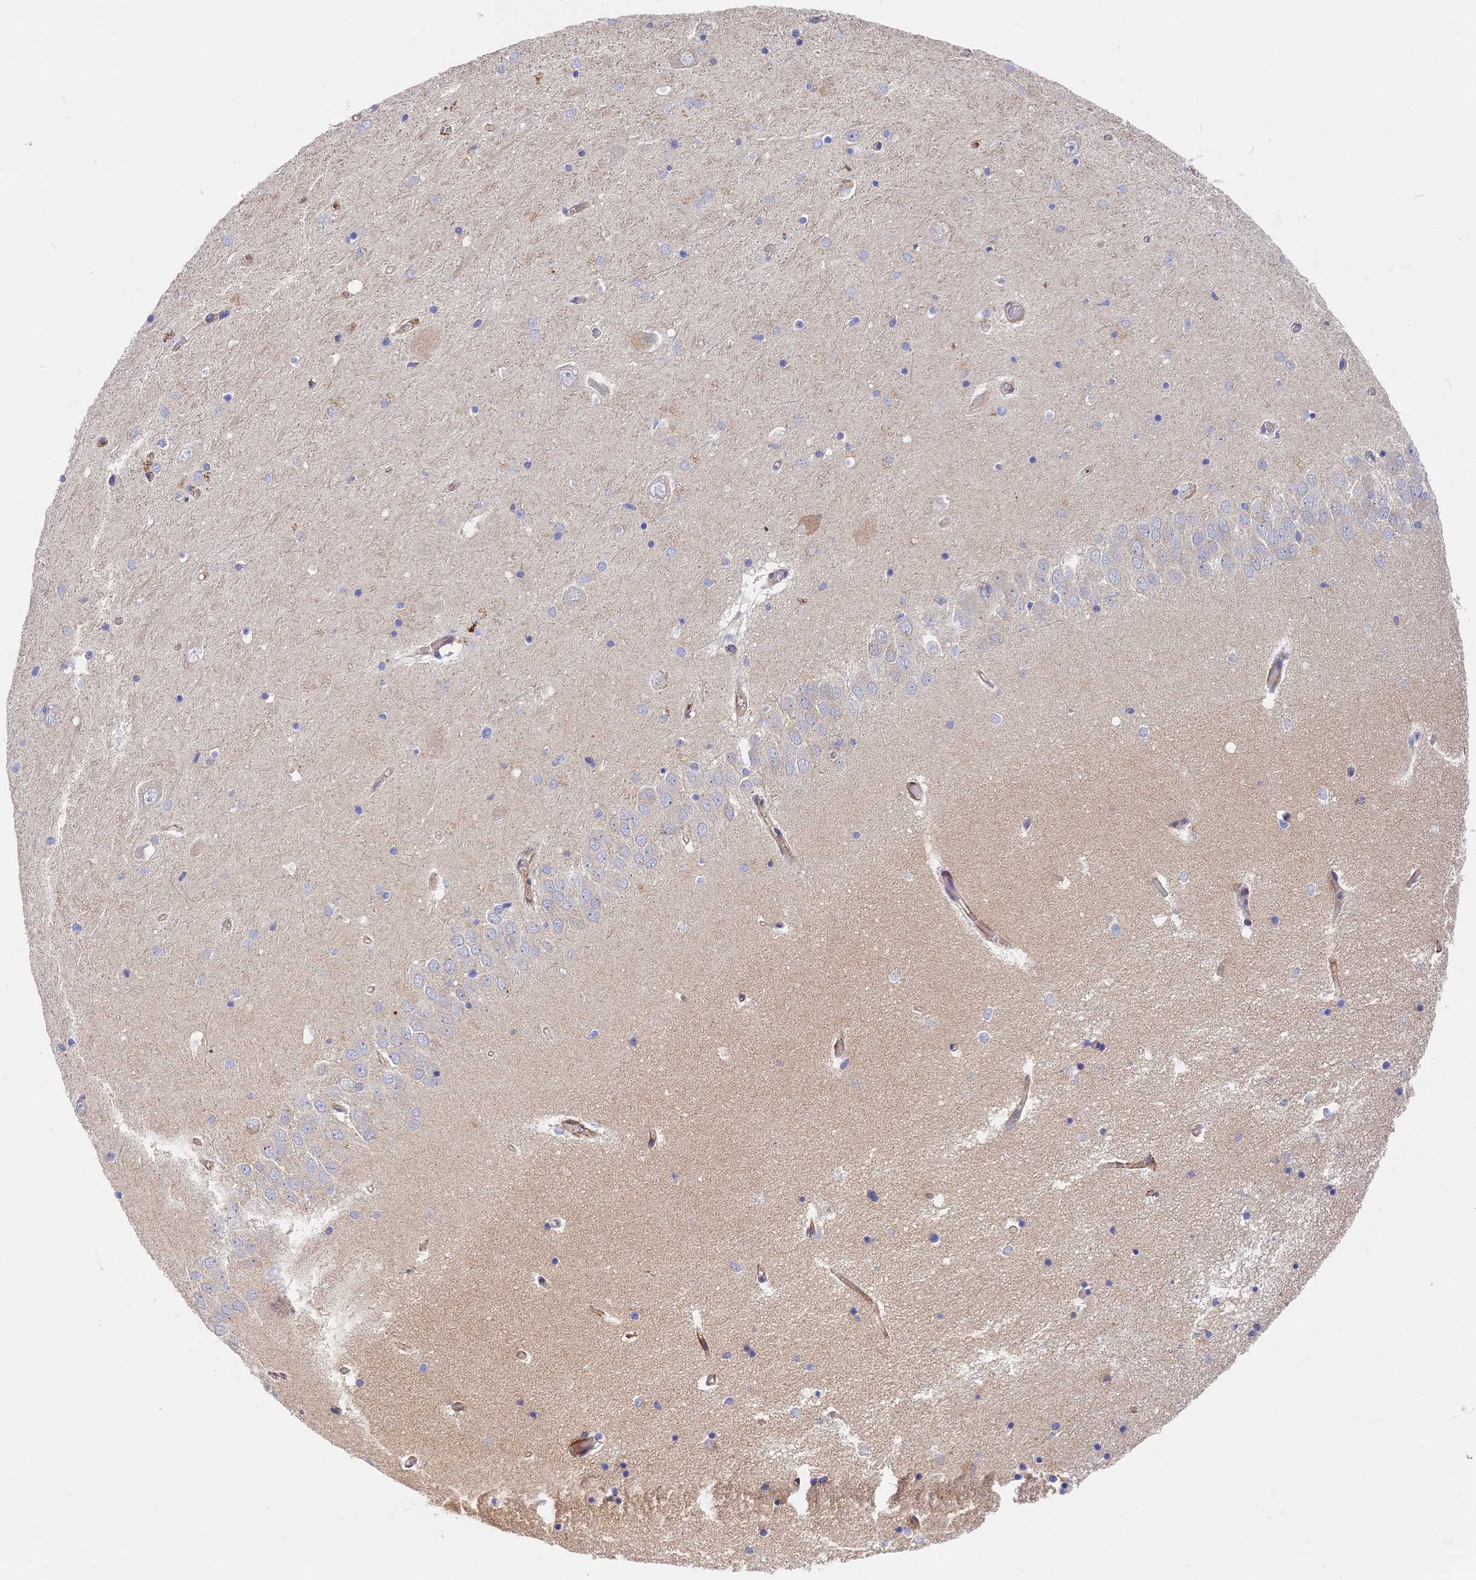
{"staining": {"intensity": "negative", "quantity": "none", "location": "none"}, "tissue": "hippocampus", "cell_type": "Glial cells", "image_type": "normal", "snomed": [{"axis": "morphology", "description": "Normal tissue, NOS"}, {"axis": "topography", "description": "Hippocampus"}], "caption": "Immunohistochemistry (IHC) histopathology image of unremarkable hippocampus: human hippocampus stained with DAB shows no significant protein positivity in glial cells.", "gene": "MISP3", "patient": {"sex": "male", "age": 70}}